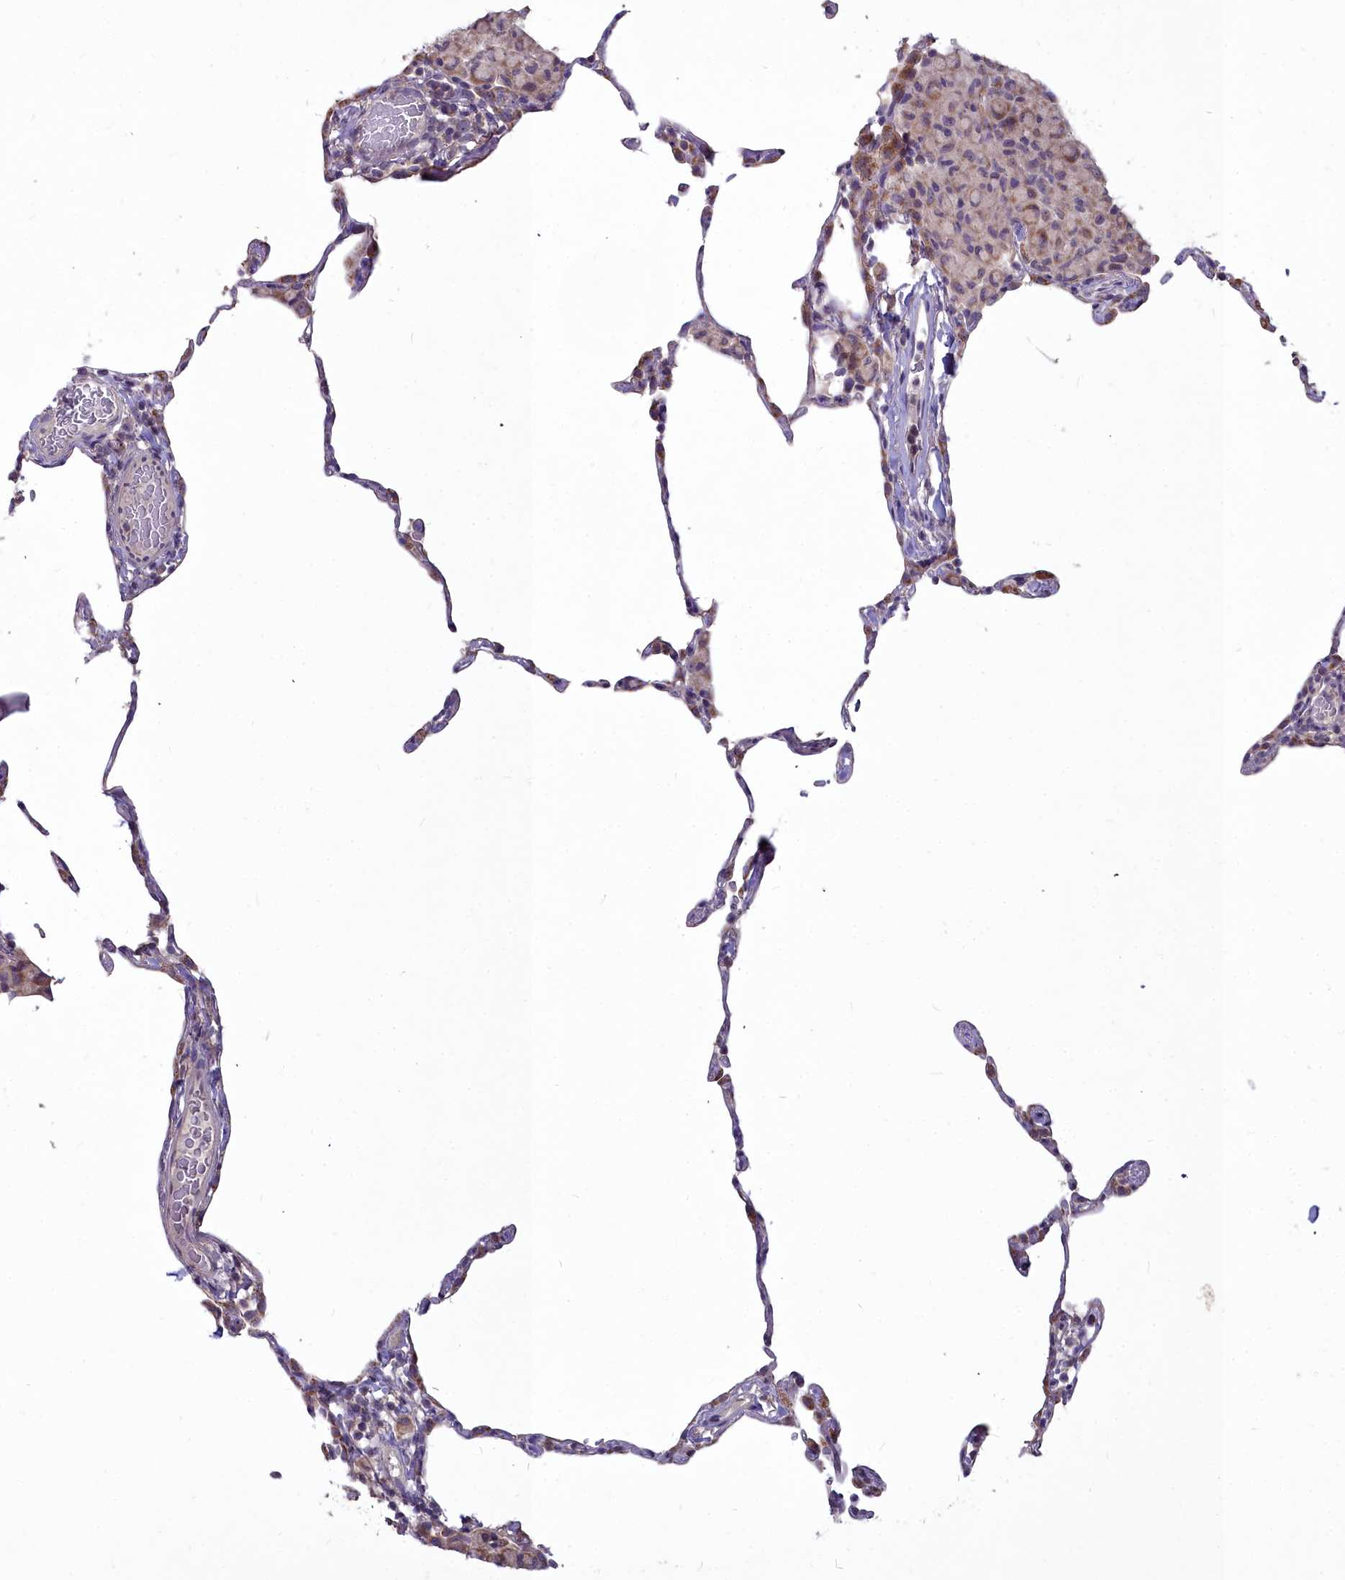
{"staining": {"intensity": "moderate", "quantity": "<25%", "location": "nuclear"}, "tissue": "lung", "cell_type": "Alveolar cells", "image_type": "normal", "snomed": [{"axis": "morphology", "description": "Normal tissue, NOS"}, {"axis": "topography", "description": "Lung"}], "caption": "DAB immunohistochemical staining of benign human lung demonstrates moderate nuclear protein expression in approximately <25% of alveolar cells.", "gene": "MICU2", "patient": {"sex": "female", "age": 57}}